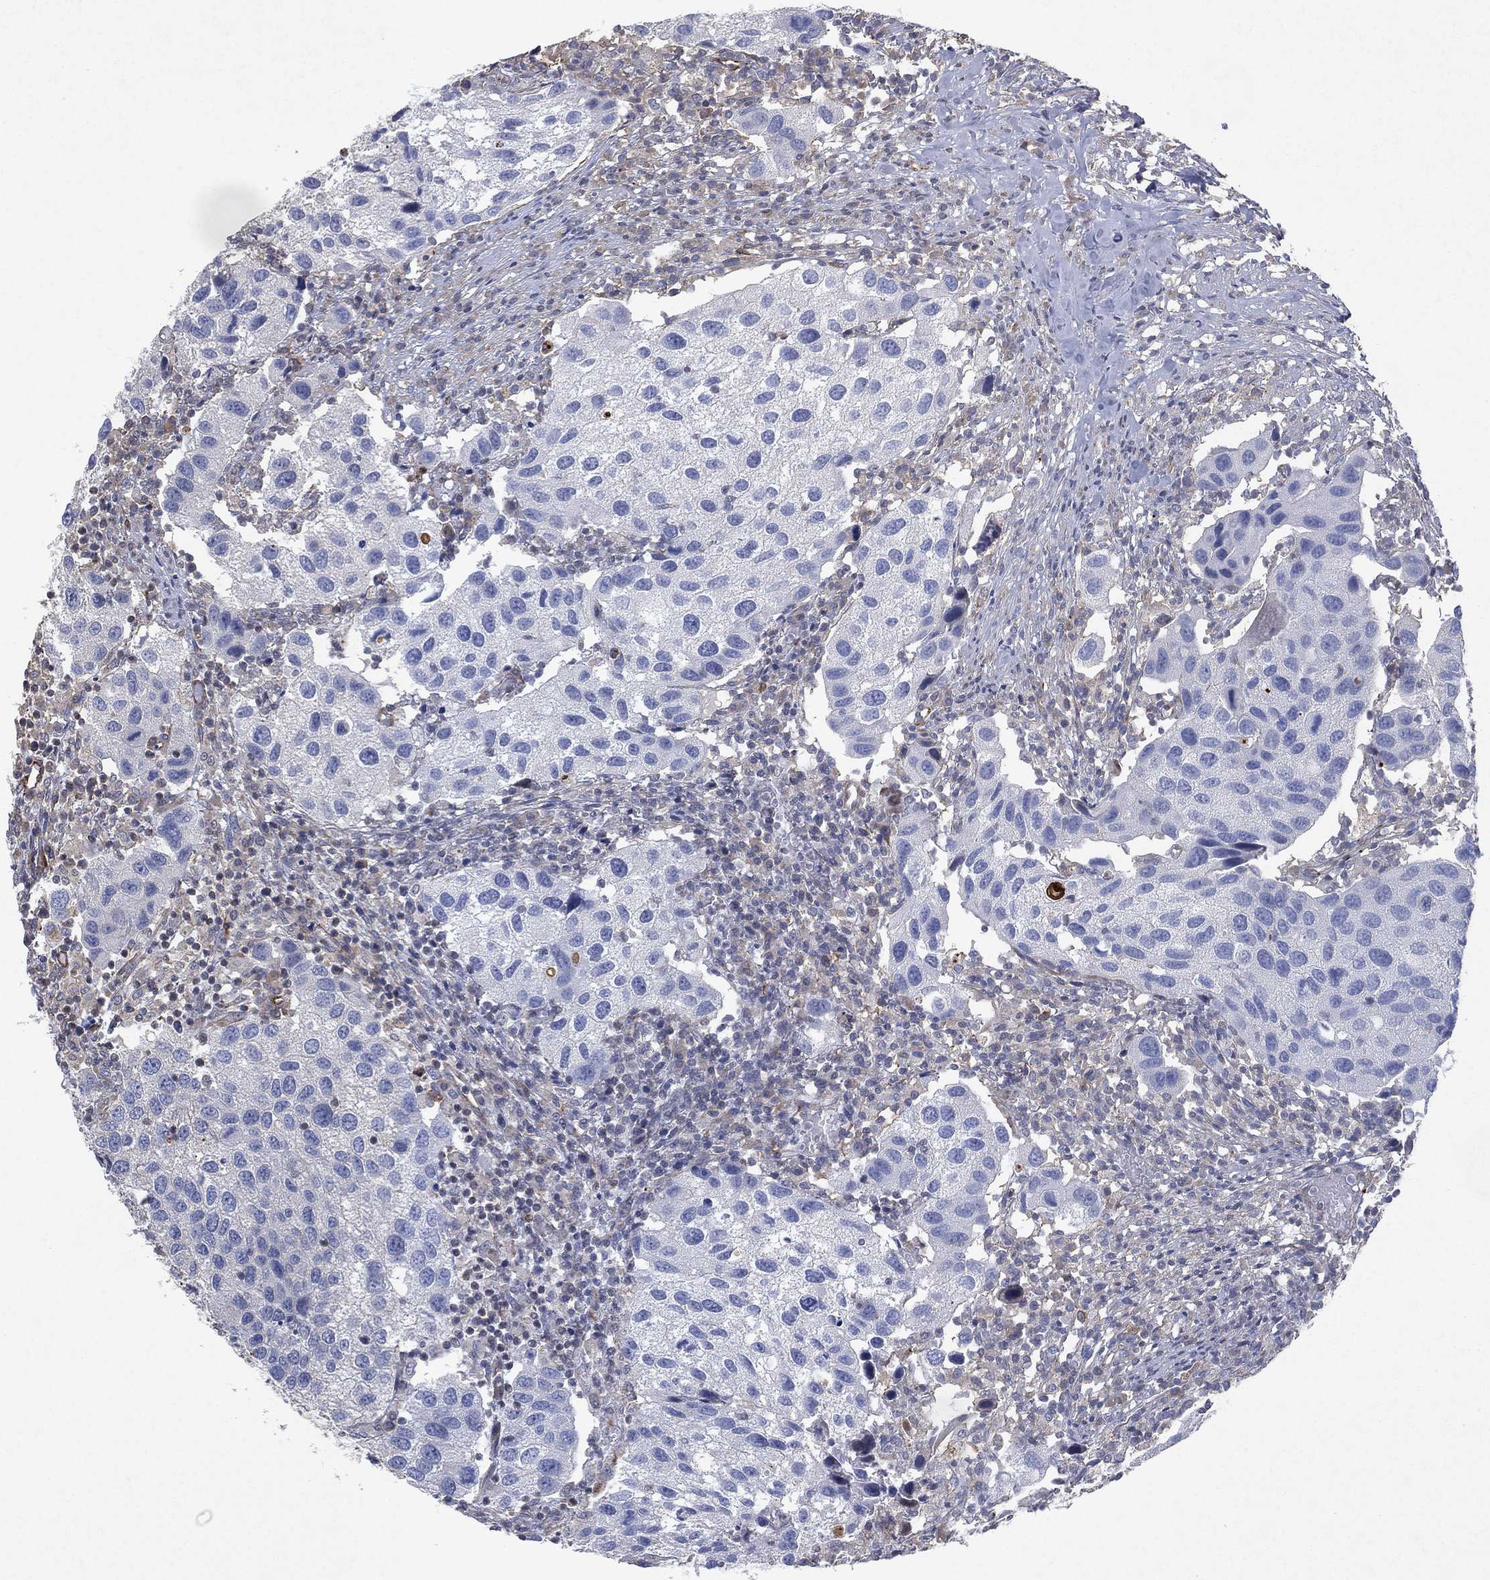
{"staining": {"intensity": "negative", "quantity": "none", "location": "none"}, "tissue": "urothelial cancer", "cell_type": "Tumor cells", "image_type": "cancer", "snomed": [{"axis": "morphology", "description": "Urothelial carcinoma, High grade"}, {"axis": "topography", "description": "Urinary bladder"}], "caption": "A photomicrograph of human urothelial cancer is negative for staining in tumor cells.", "gene": "FLI1", "patient": {"sex": "male", "age": 79}}